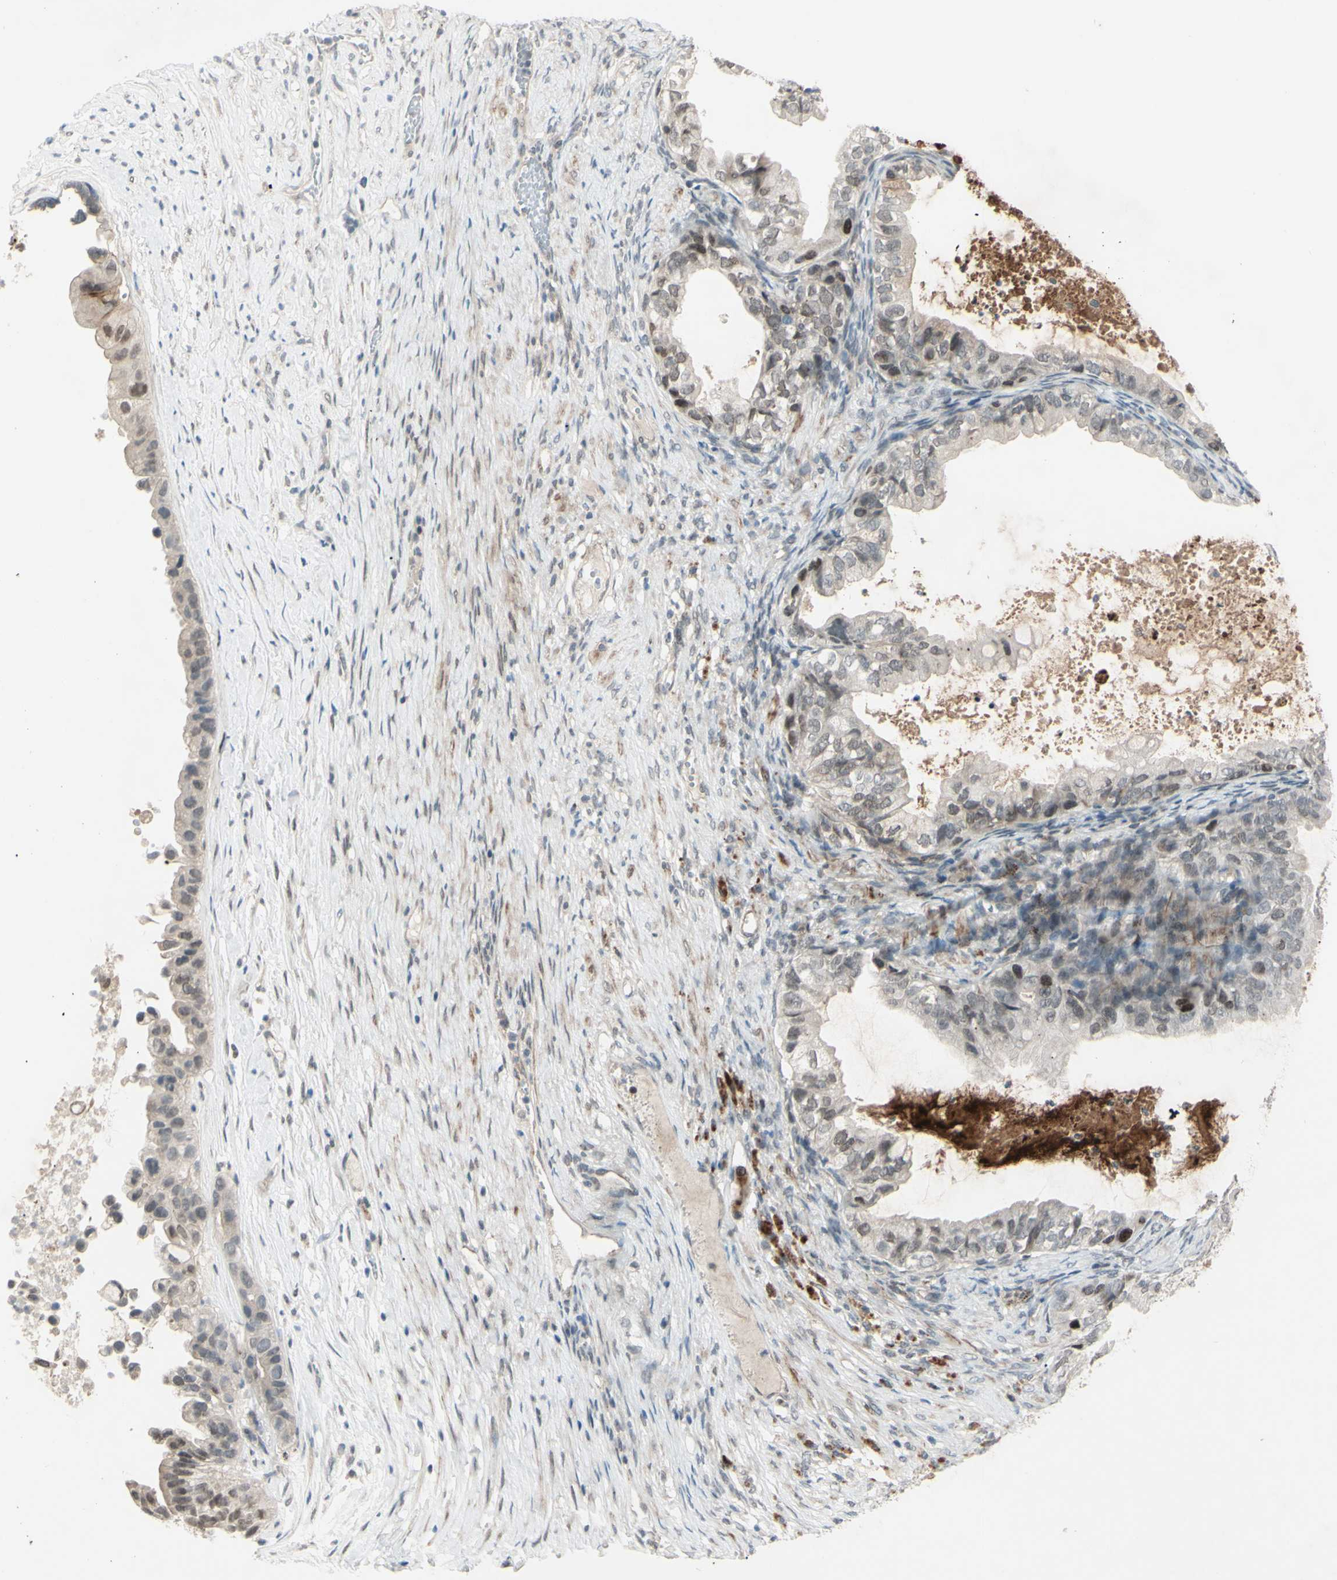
{"staining": {"intensity": "negative", "quantity": "none", "location": "none"}, "tissue": "ovarian cancer", "cell_type": "Tumor cells", "image_type": "cancer", "snomed": [{"axis": "morphology", "description": "Cystadenocarcinoma, mucinous, NOS"}, {"axis": "topography", "description": "Ovary"}], "caption": "Protein analysis of ovarian mucinous cystadenocarcinoma demonstrates no significant staining in tumor cells.", "gene": "FGFR2", "patient": {"sex": "female", "age": 80}}